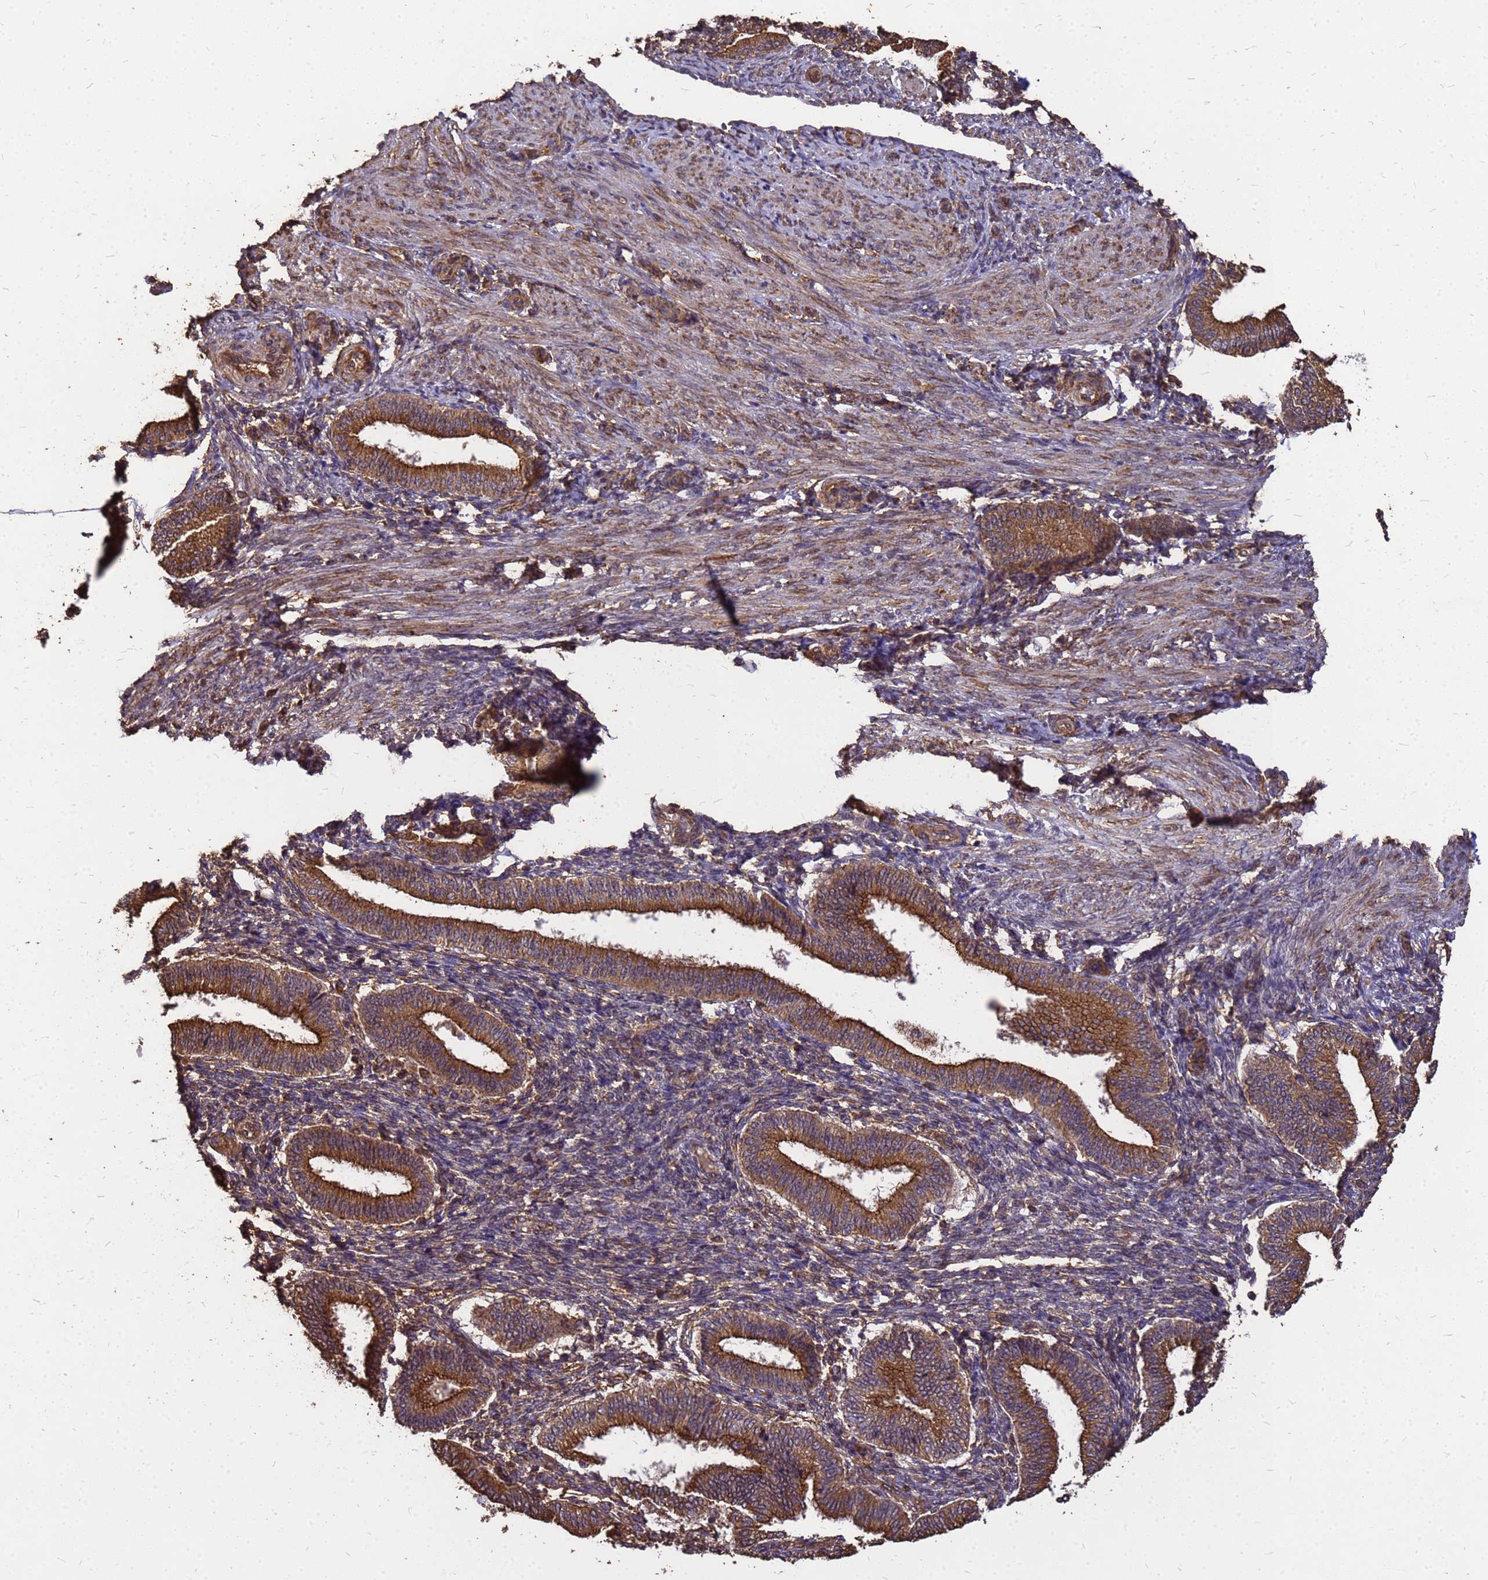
{"staining": {"intensity": "moderate", "quantity": ">75%", "location": "cytoplasmic/membranous"}, "tissue": "endometrium", "cell_type": "Cells in endometrial stroma", "image_type": "normal", "snomed": [{"axis": "morphology", "description": "Normal tissue, NOS"}, {"axis": "topography", "description": "Endometrium"}], "caption": "Immunohistochemical staining of unremarkable endometrium displays medium levels of moderate cytoplasmic/membranous positivity in about >75% of cells in endometrial stroma.", "gene": "ZNF618", "patient": {"sex": "female", "age": 39}}